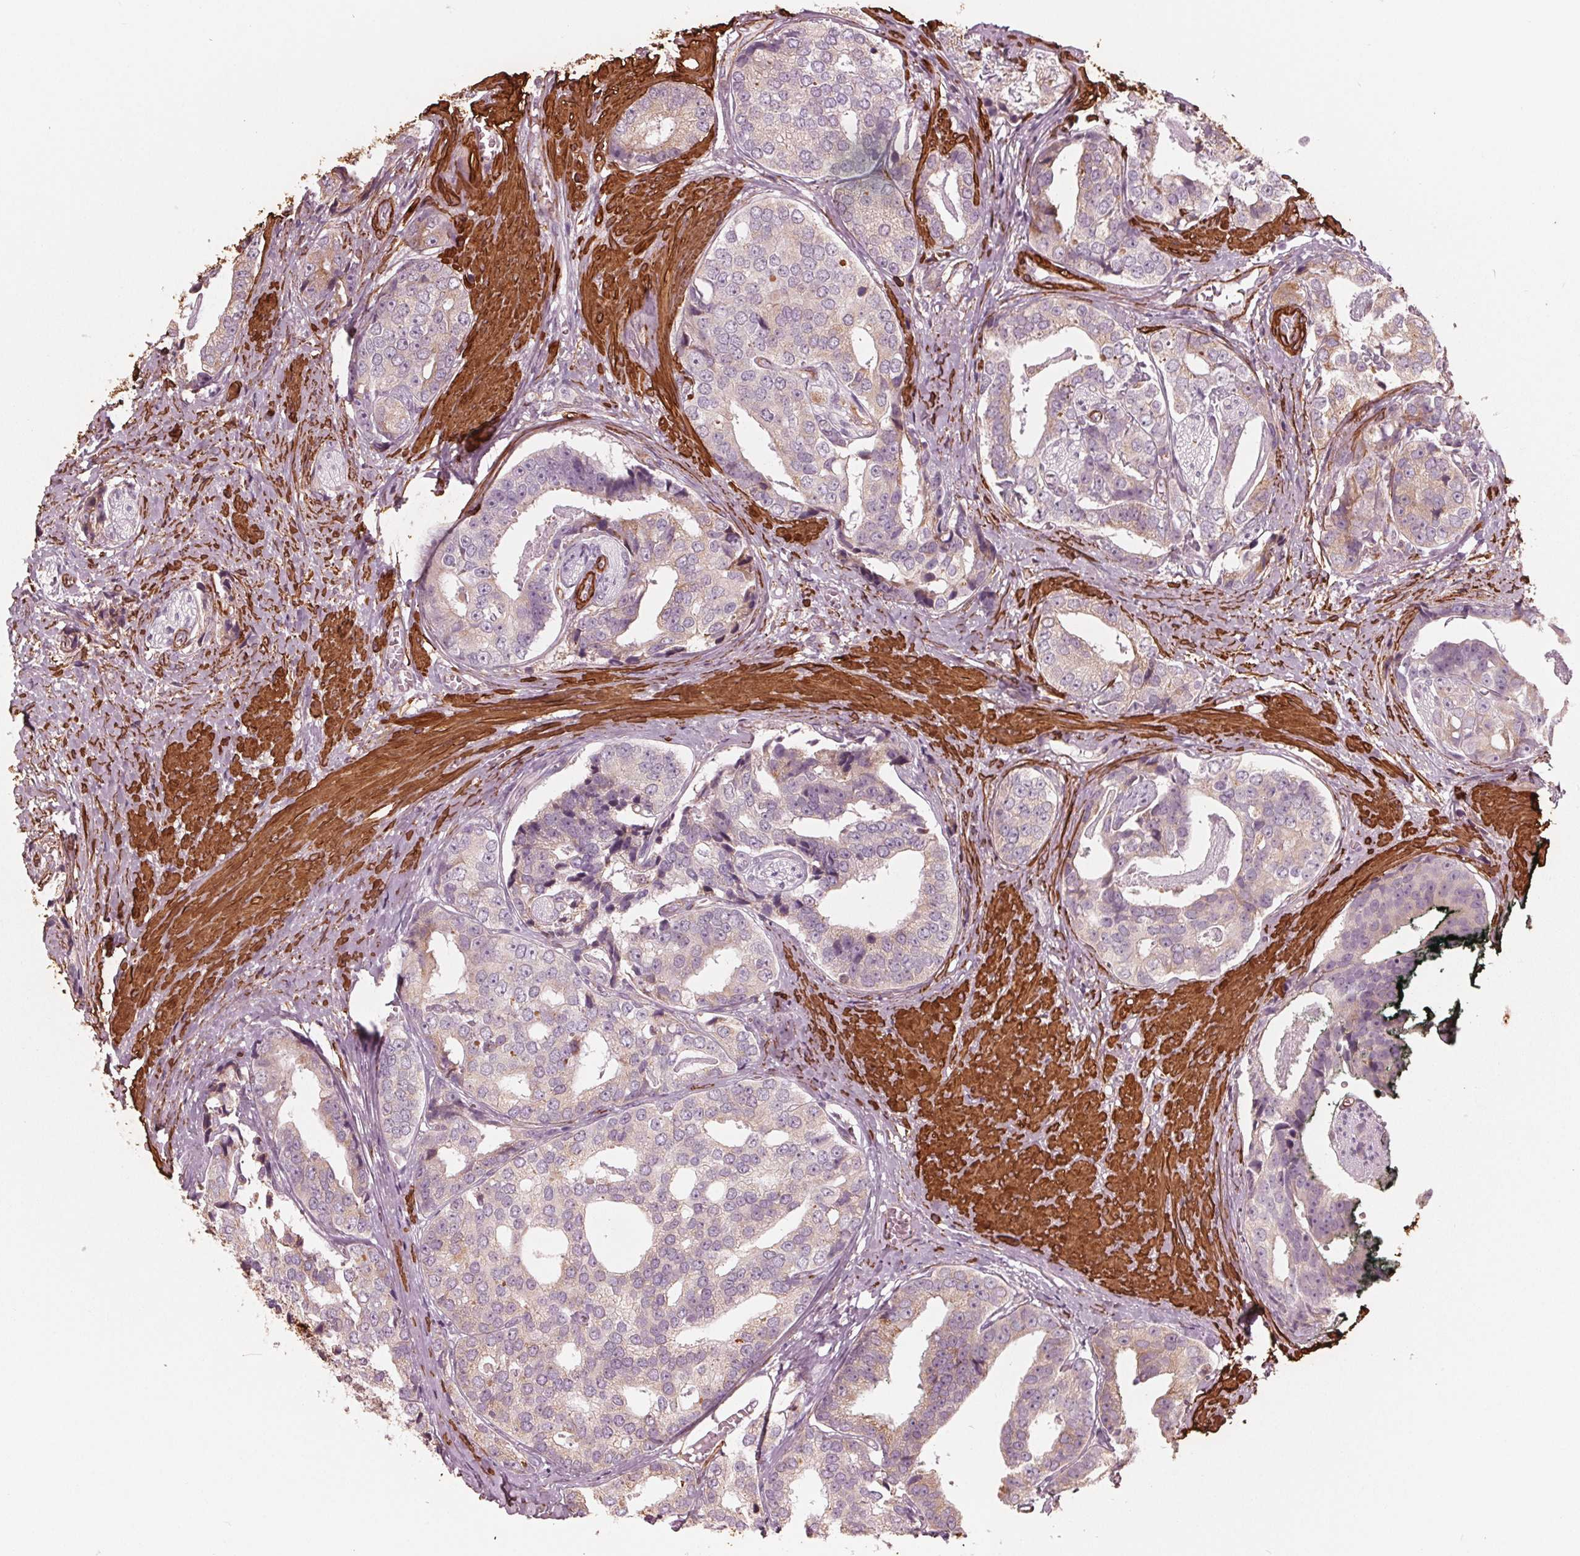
{"staining": {"intensity": "negative", "quantity": "none", "location": "none"}, "tissue": "prostate cancer", "cell_type": "Tumor cells", "image_type": "cancer", "snomed": [{"axis": "morphology", "description": "Adenocarcinoma, High grade"}, {"axis": "topography", "description": "Prostate"}], "caption": "This is an immunohistochemistry image of adenocarcinoma (high-grade) (prostate). There is no positivity in tumor cells.", "gene": "MIER3", "patient": {"sex": "male", "age": 71}}